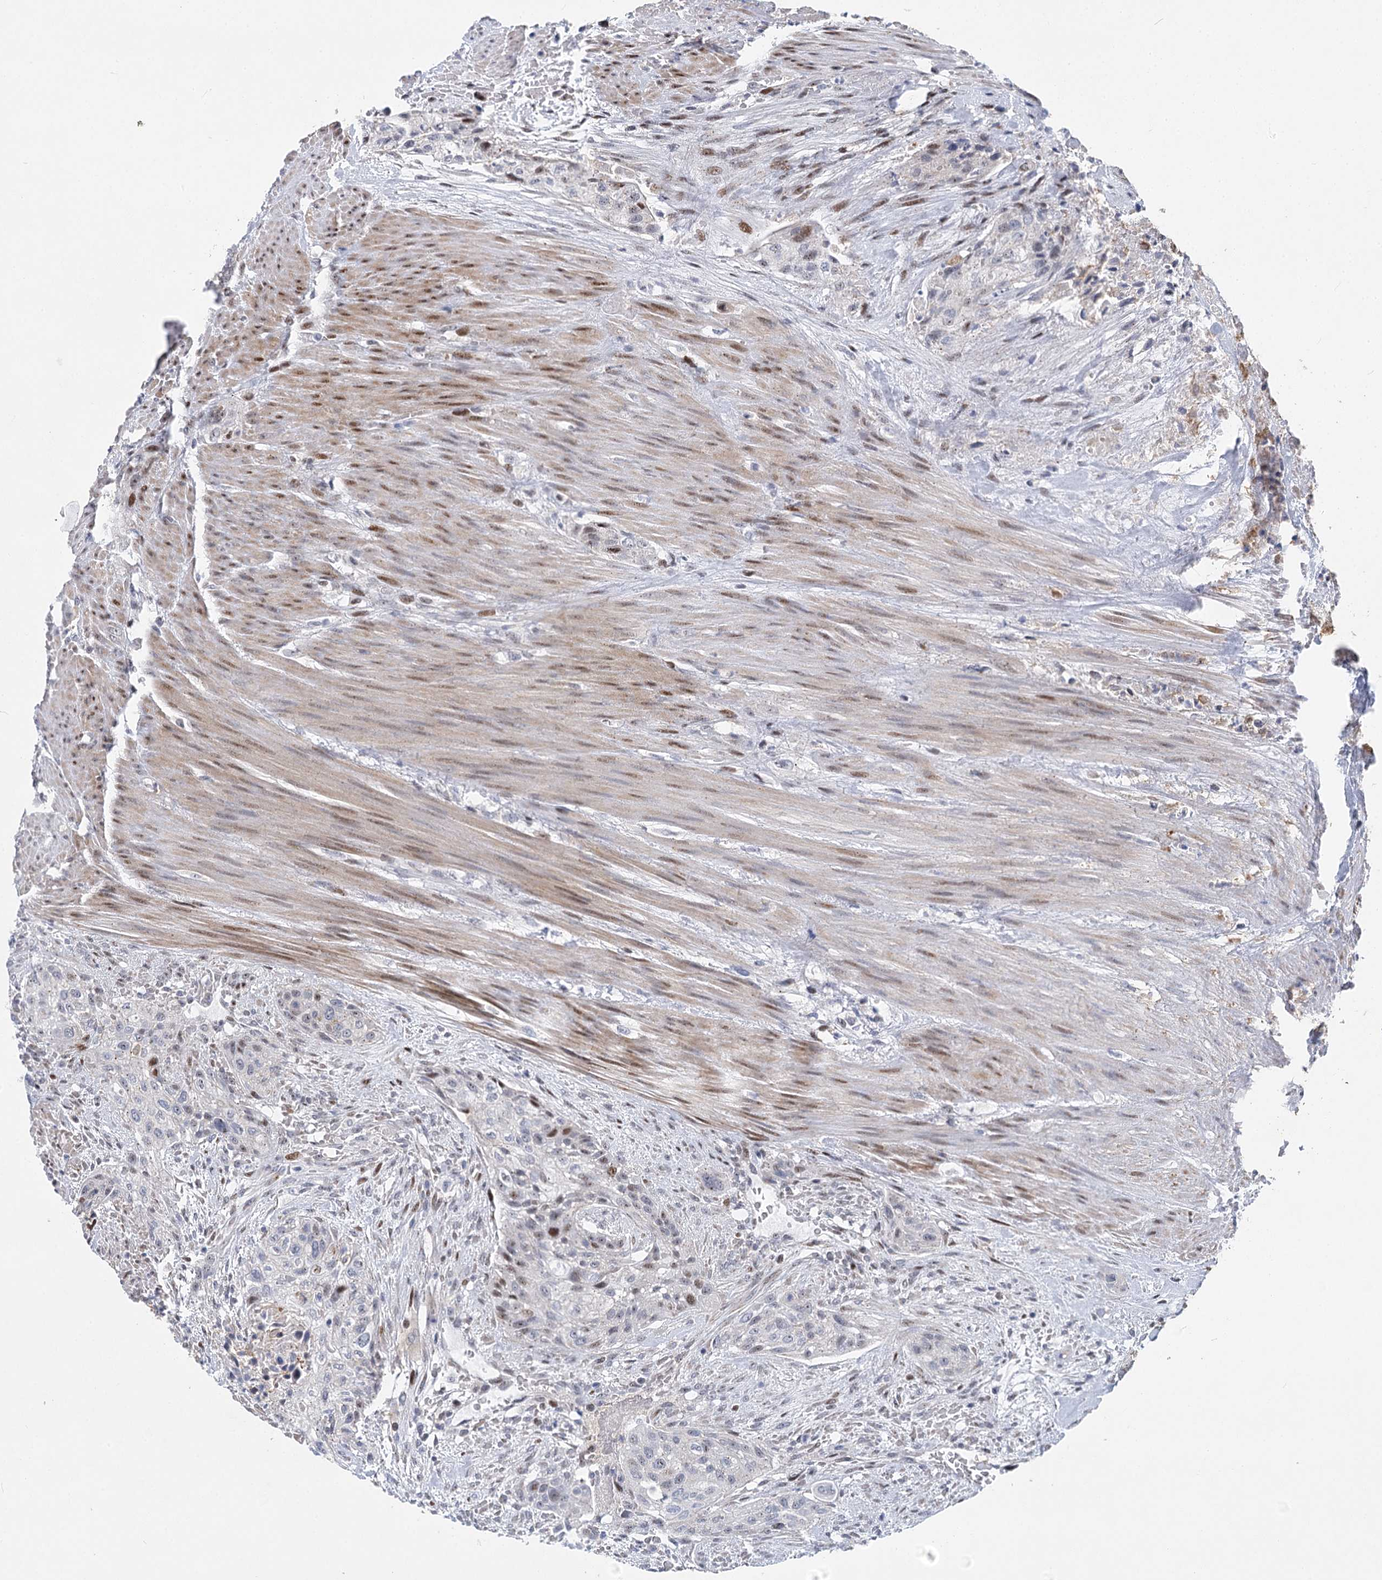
{"staining": {"intensity": "moderate", "quantity": "<25%", "location": "nuclear"}, "tissue": "urothelial cancer", "cell_type": "Tumor cells", "image_type": "cancer", "snomed": [{"axis": "morphology", "description": "Urothelial carcinoma, High grade"}, {"axis": "topography", "description": "Urinary bladder"}], "caption": "Urothelial carcinoma (high-grade) stained for a protein shows moderate nuclear positivity in tumor cells.", "gene": "CAMTA1", "patient": {"sex": "male", "age": 35}}